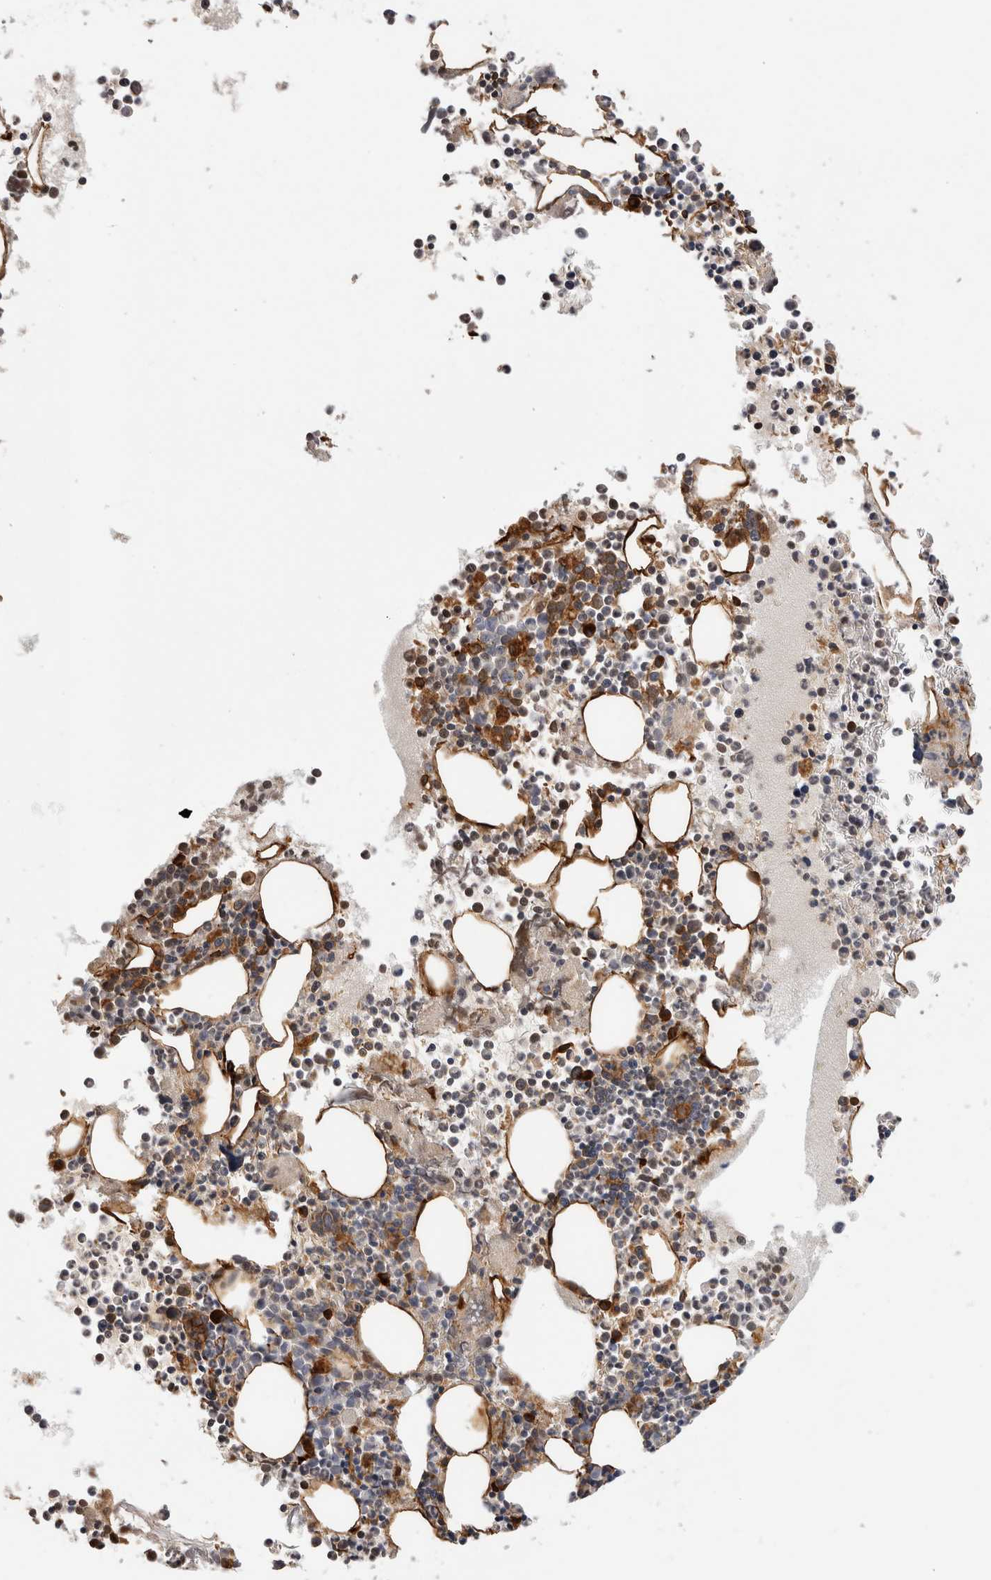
{"staining": {"intensity": "moderate", "quantity": "25%-75%", "location": "cytoplasmic/membranous"}, "tissue": "bone marrow", "cell_type": "Hematopoietic cells", "image_type": "normal", "snomed": [{"axis": "morphology", "description": "Normal tissue, NOS"}, {"axis": "morphology", "description": "Inflammation, NOS"}, {"axis": "topography", "description": "Bone marrow"}], "caption": "This is an image of immunohistochemistry (IHC) staining of normal bone marrow, which shows moderate expression in the cytoplasmic/membranous of hematopoietic cells.", "gene": "APOL2", "patient": {"sex": "male", "age": 46}}